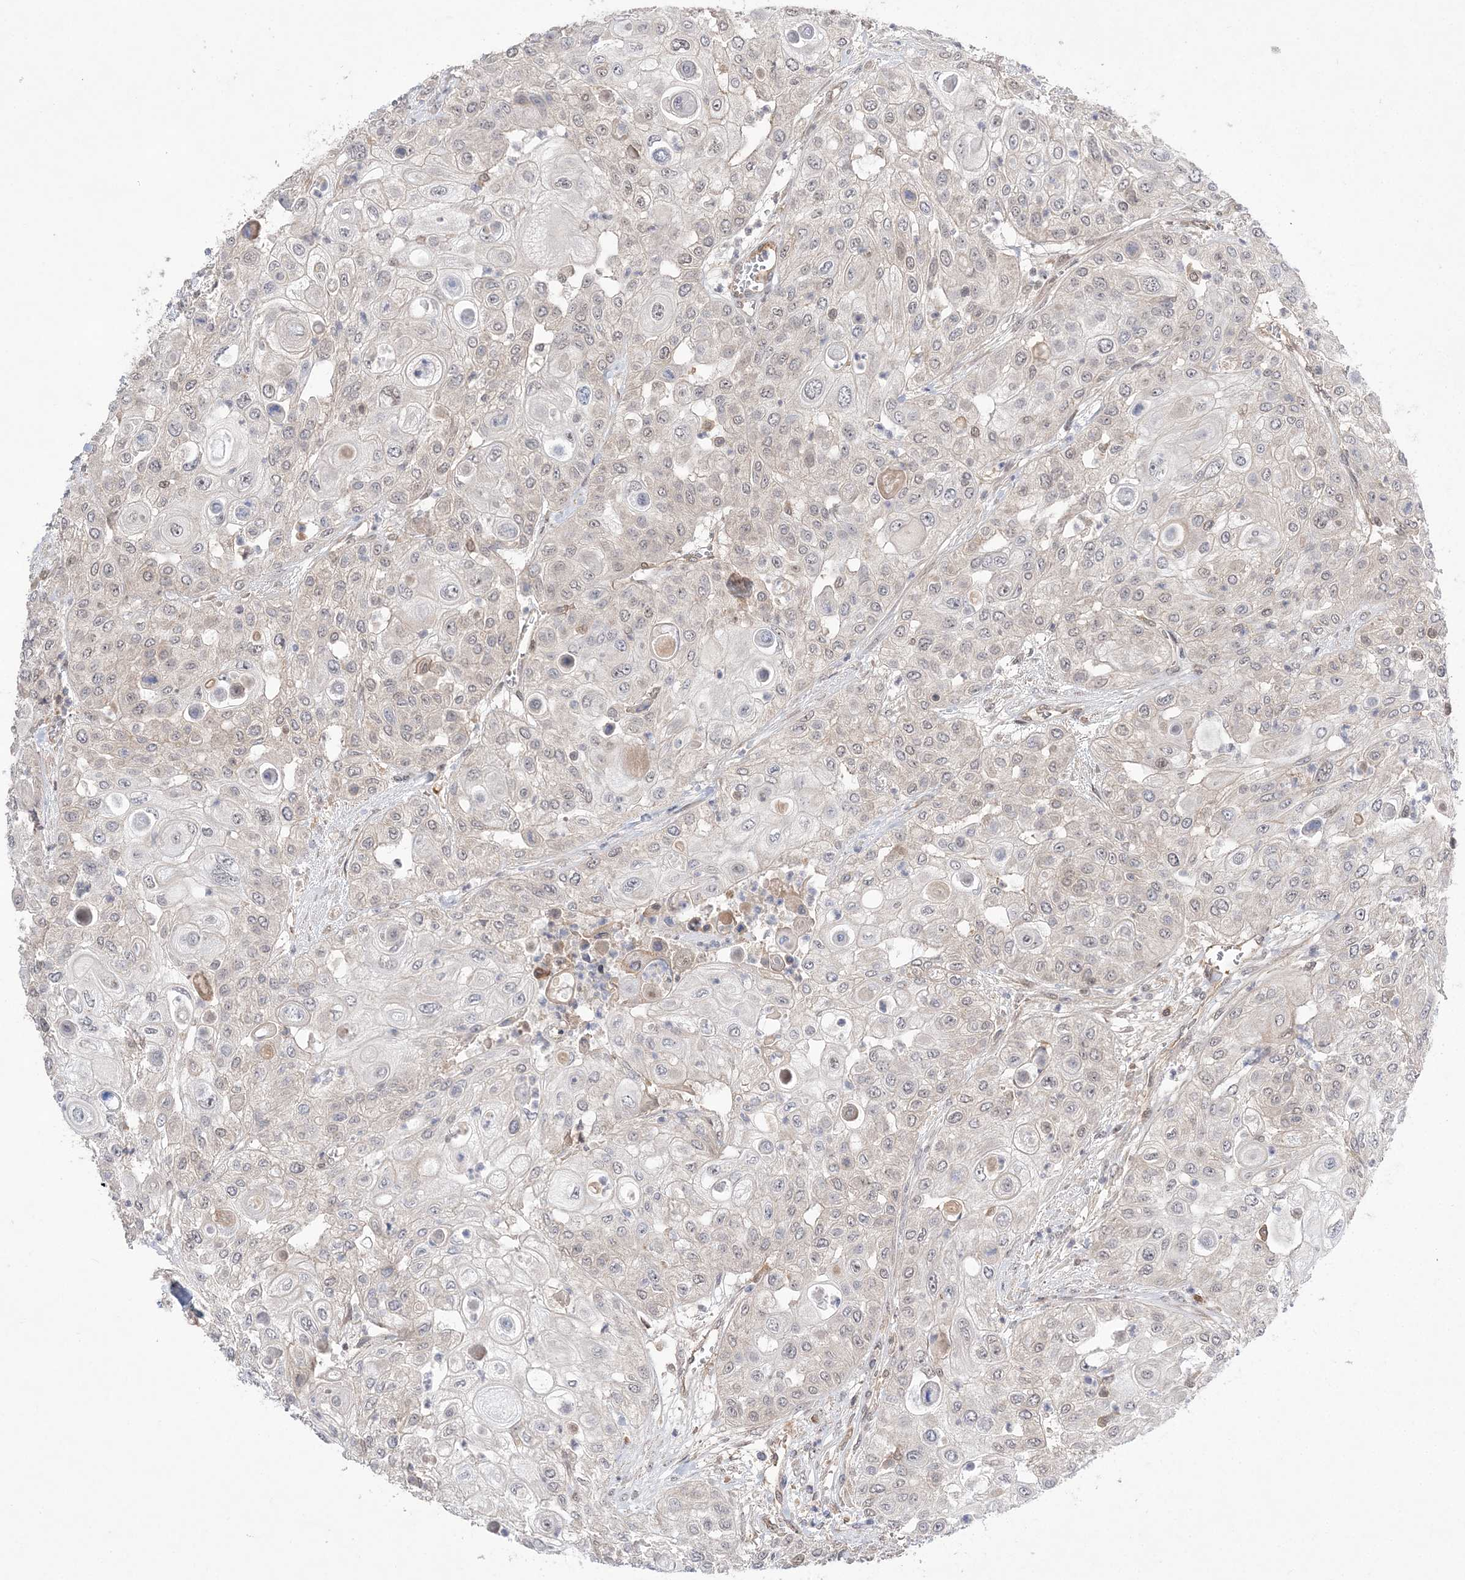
{"staining": {"intensity": "negative", "quantity": "none", "location": "none"}, "tissue": "urothelial cancer", "cell_type": "Tumor cells", "image_type": "cancer", "snomed": [{"axis": "morphology", "description": "Urothelial carcinoma, High grade"}, {"axis": "topography", "description": "Urinary bladder"}], "caption": "A high-resolution histopathology image shows immunohistochemistry (IHC) staining of urothelial carcinoma (high-grade), which shows no significant staining in tumor cells.", "gene": "TMEM132B", "patient": {"sex": "female", "age": 79}}